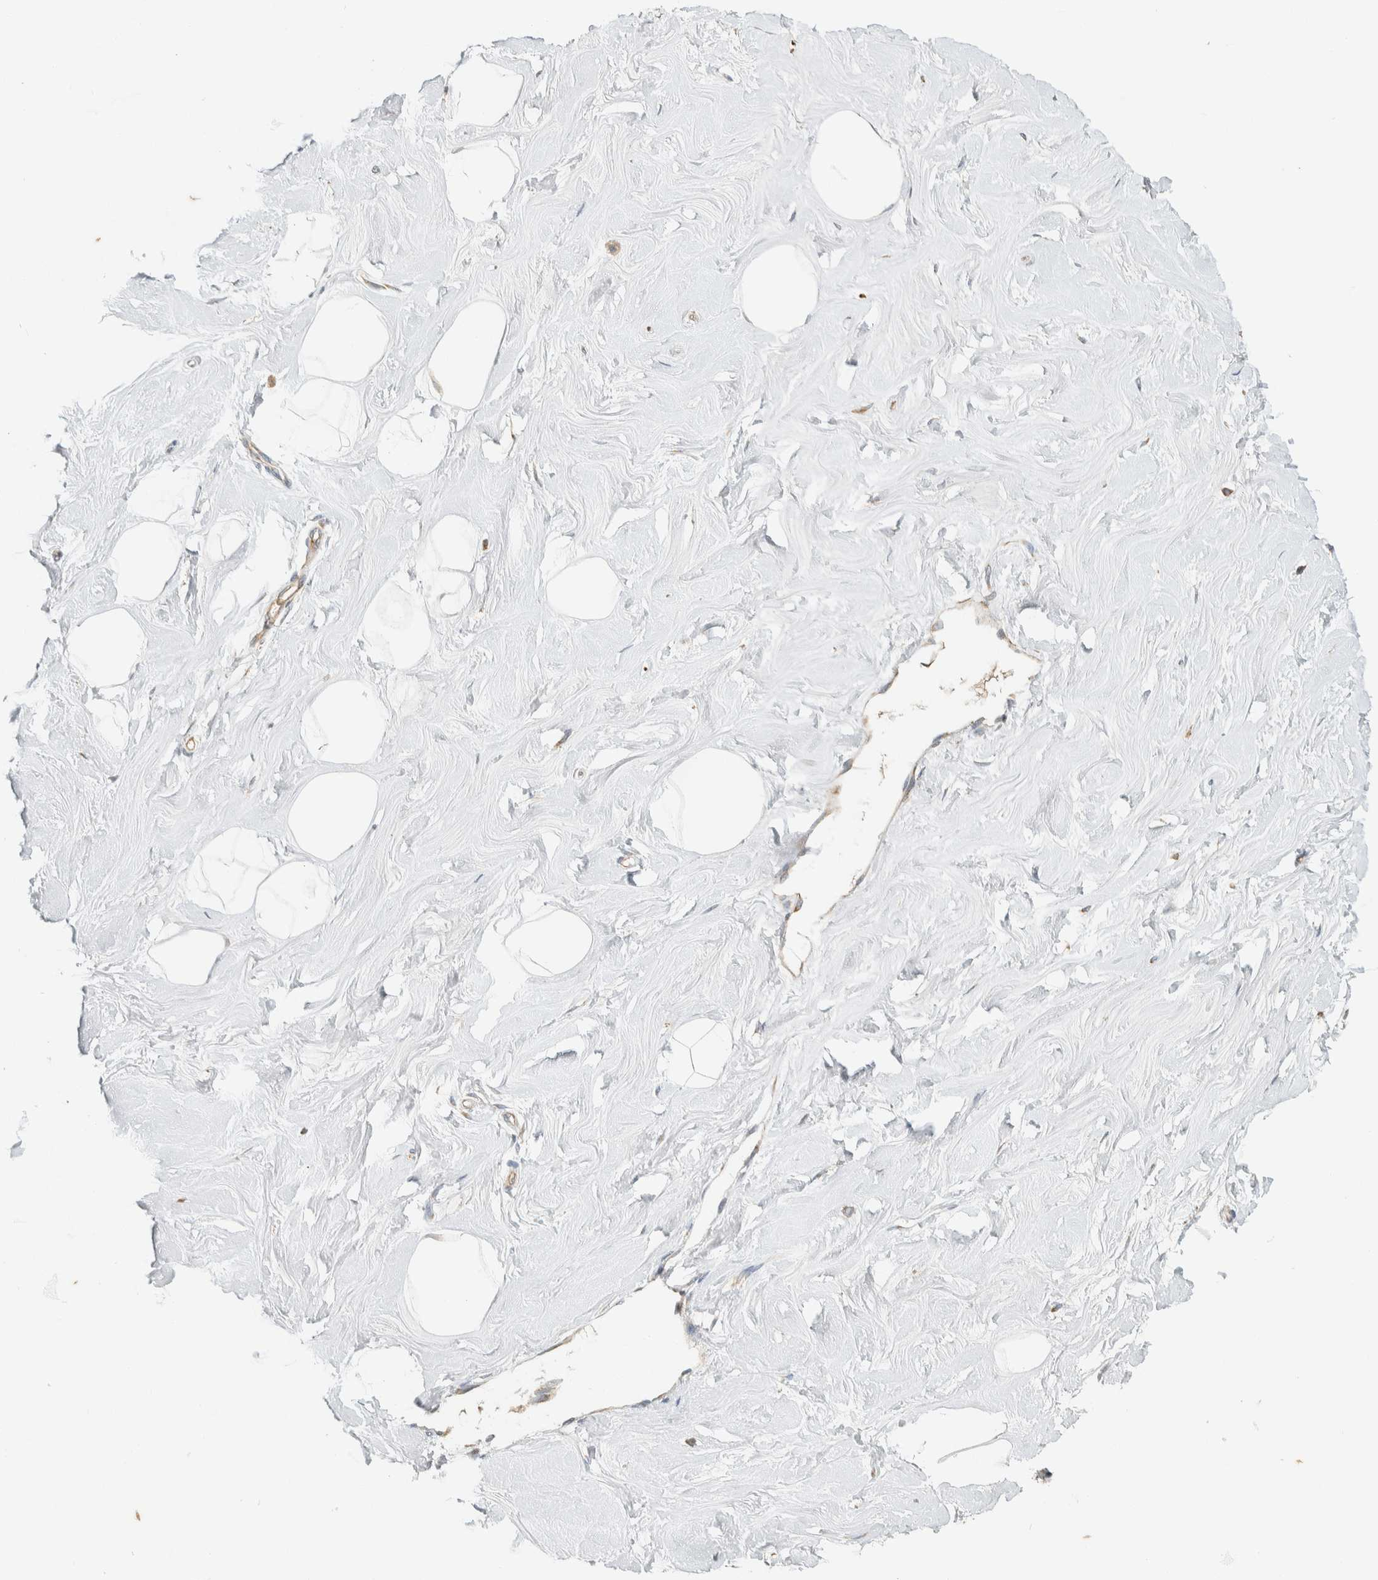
{"staining": {"intensity": "negative", "quantity": "none", "location": "none"}, "tissue": "breast", "cell_type": "Adipocytes", "image_type": "normal", "snomed": [{"axis": "morphology", "description": "Normal tissue, NOS"}, {"axis": "topography", "description": "Breast"}], "caption": "Immunohistochemical staining of normal human breast shows no significant staining in adipocytes. (Stains: DAB immunohistochemistry with hematoxylin counter stain, Microscopy: brightfield microscopy at high magnification).", "gene": "RAB11FIP1", "patient": {"sex": "female", "age": 23}}